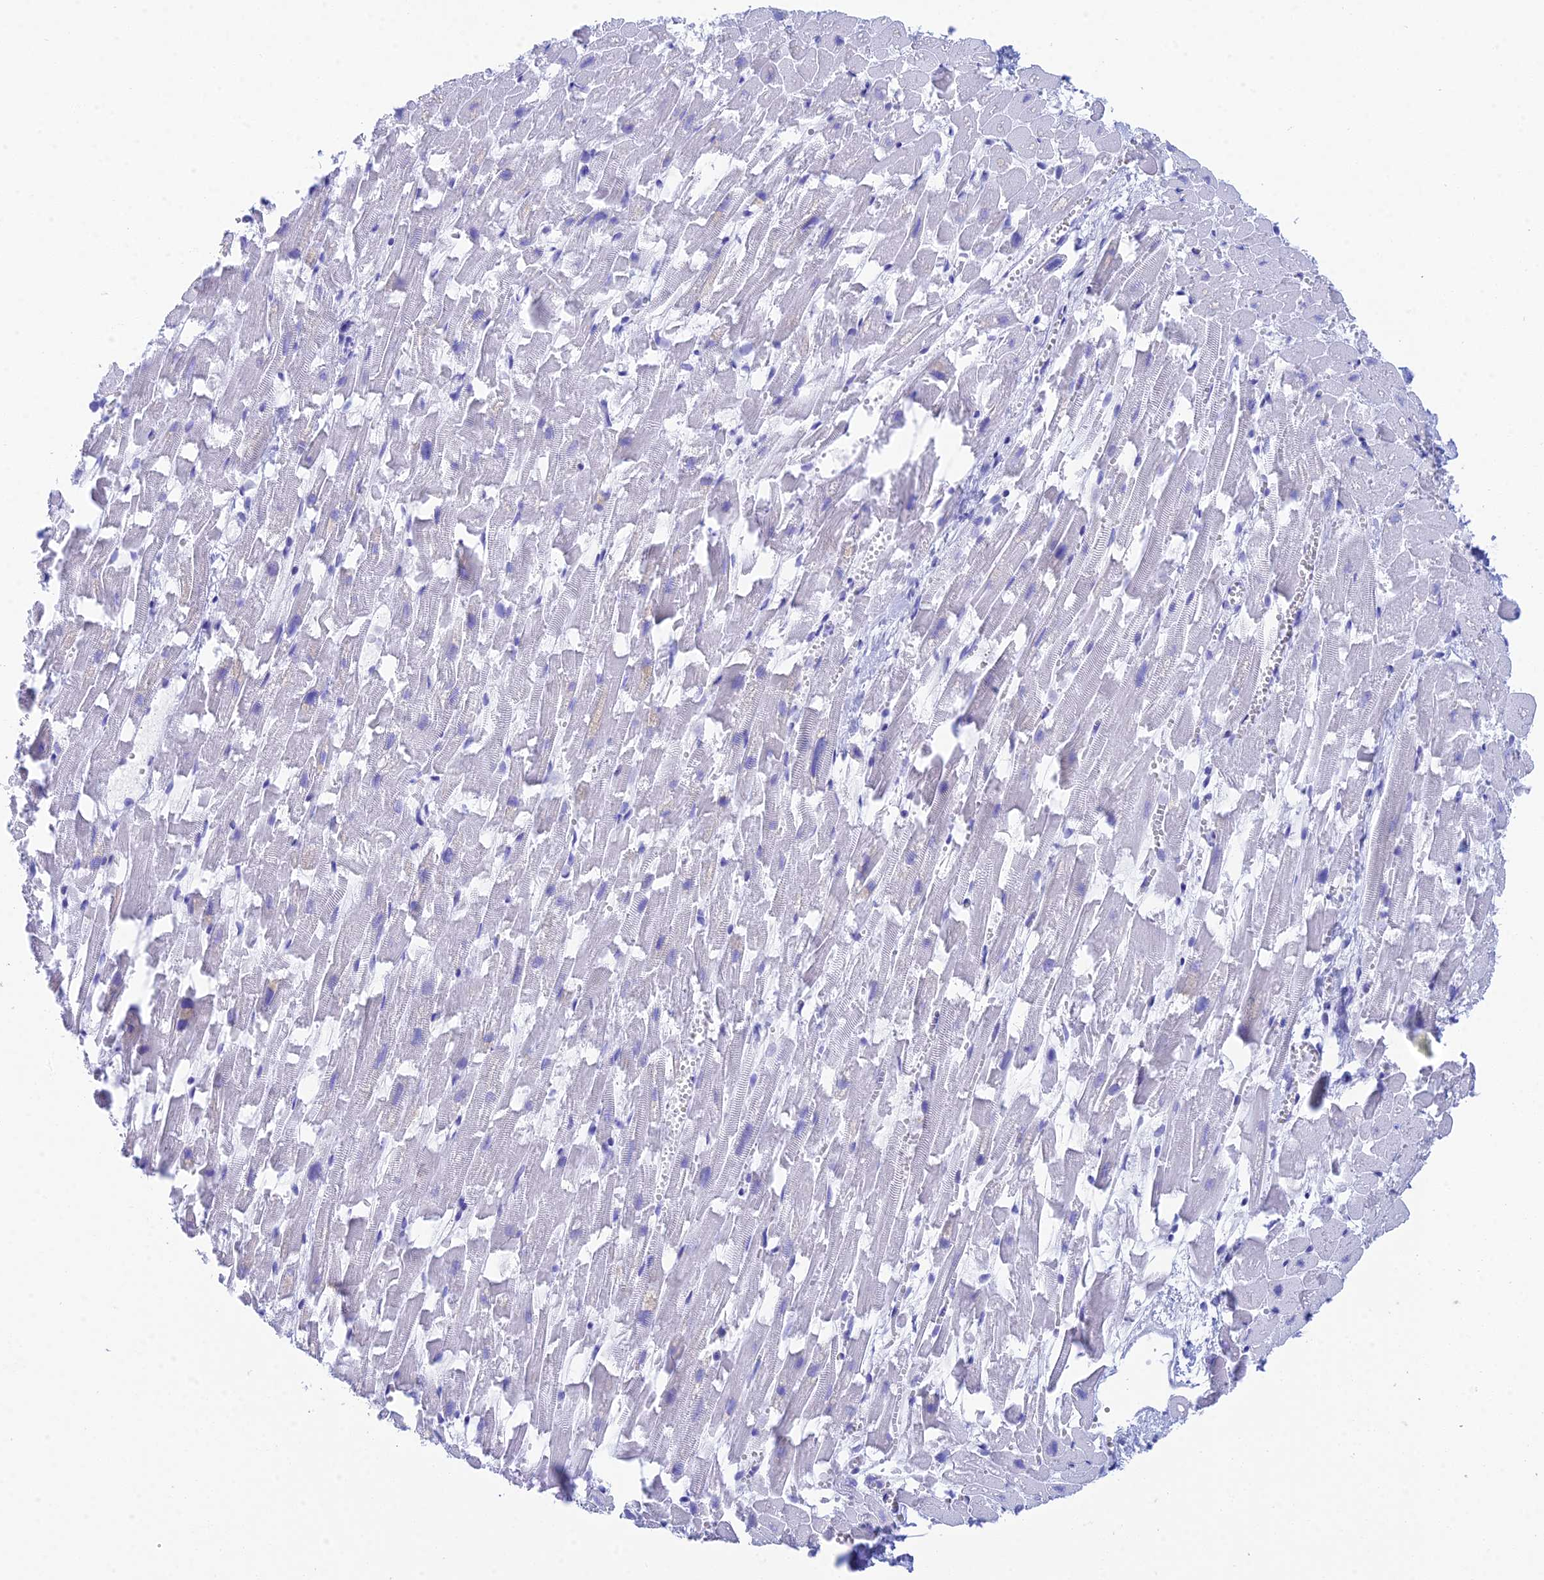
{"staining": {"intensity": "negative", "quantity": "none", "location": "none"}, "tissue": "heart muscle", "cell_type": "Cardiomyocytes", "image_type": "normal", "snomed": [{"axis": "morphology", "description": "Normal tissue, NOS"}, {"axis": "topography", "description": "Heart"}], "caption": "The photomicrograph shows no significant expression in cardiomyocytes of heart muscle.", "gene": "REG1A", "patient": {"sex": "female", "age": 64}}